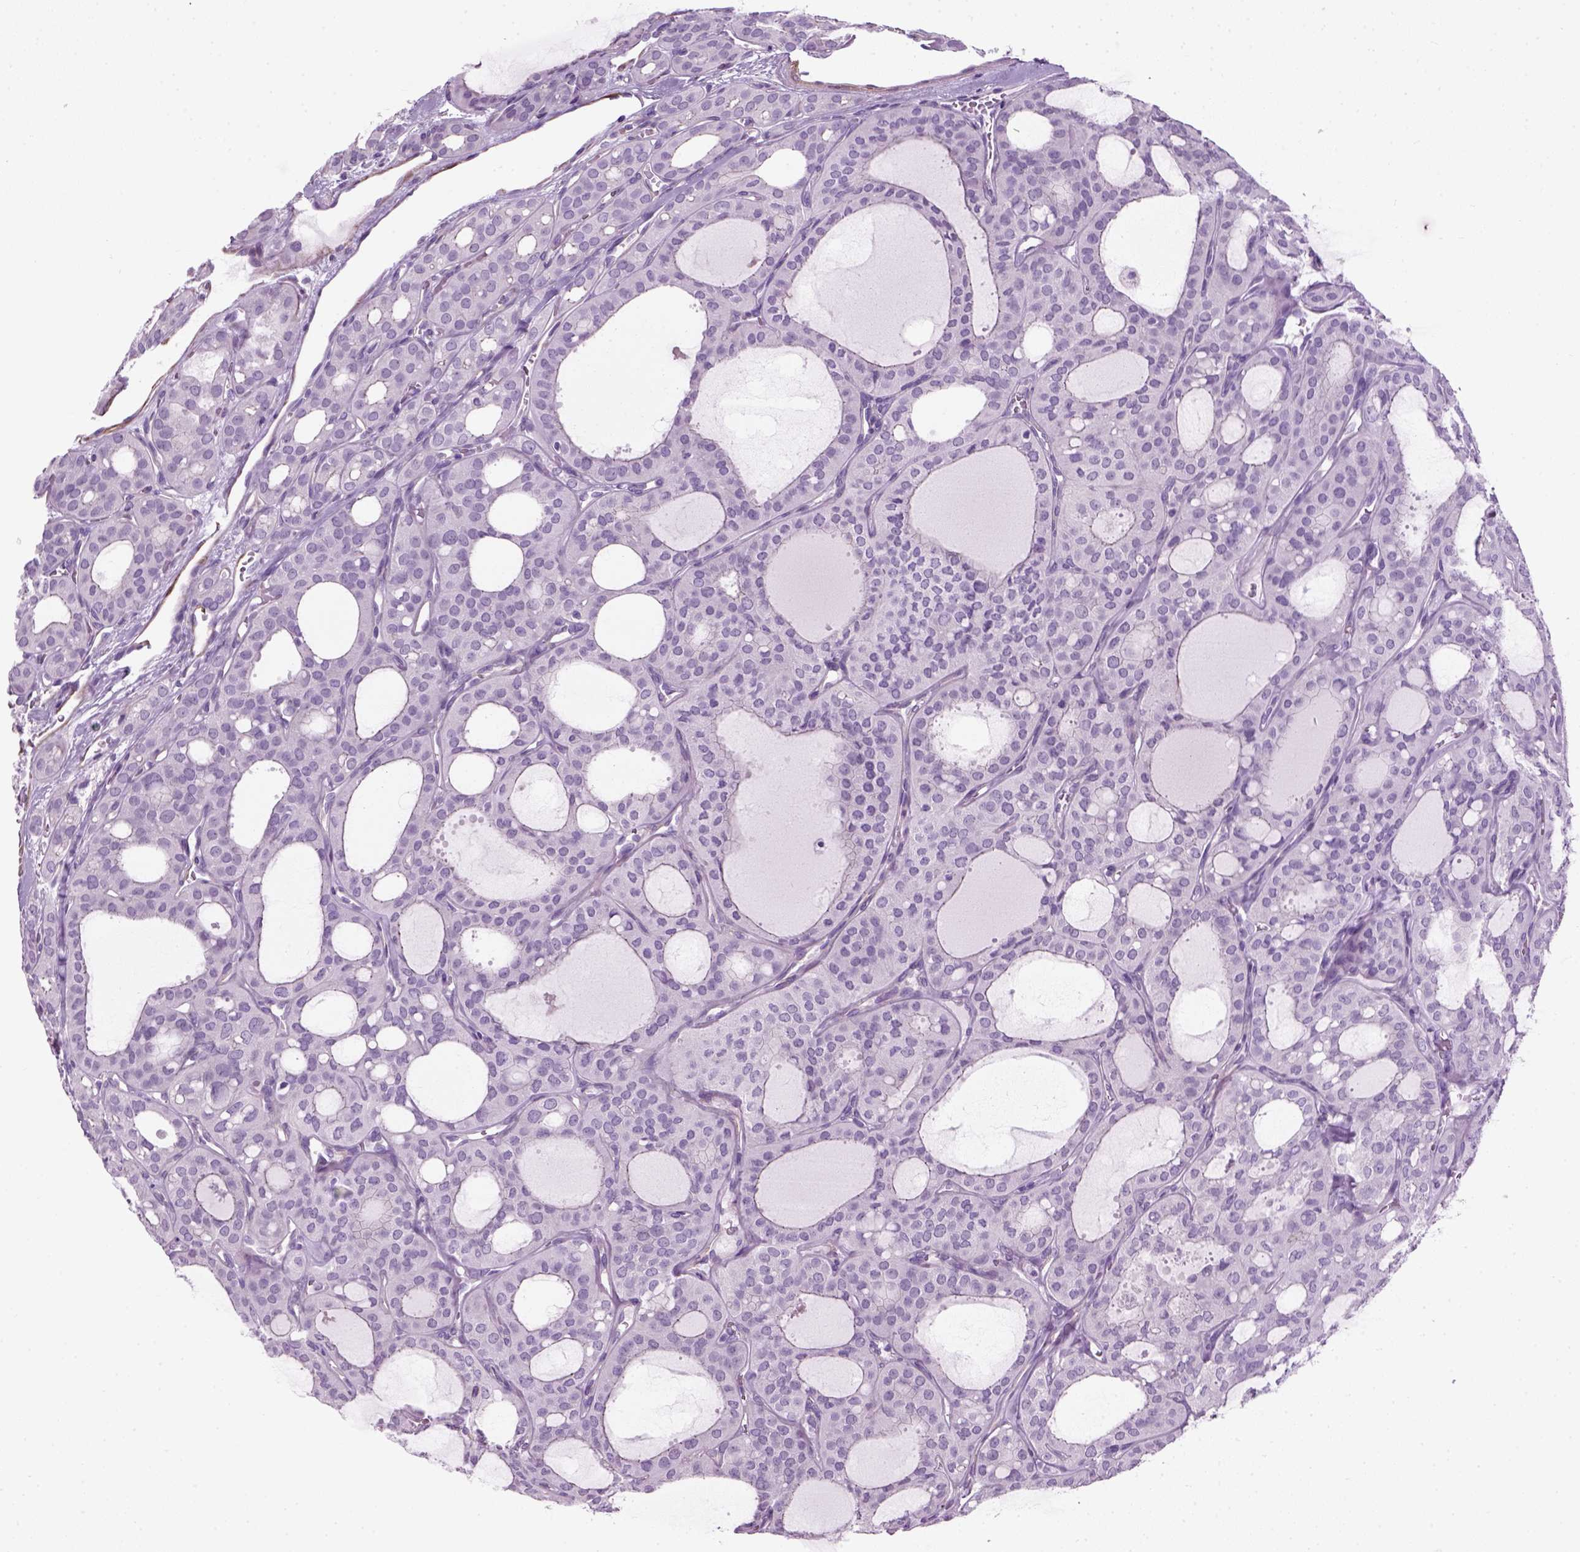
{"staining": {"intensity": "negative", "quantity": "none", "location": "none"}, "tissue": "thyroid cancer", "cell_type": "Tumor cells", "image_type": "cancer", "snomed": [{"axis": "morphology", "description": "Follicular adenoma carcinoma, NOS"}, {"axis": "topography", "description": "Thyroid gland"}], "caption": "The IHC photomicrograph has no significant positivity in tumor cells of thyroid follicular adenoma carcinoma tissue.", "gene": "FAM161A", "patient": {"sex": "male", "age": 75}}